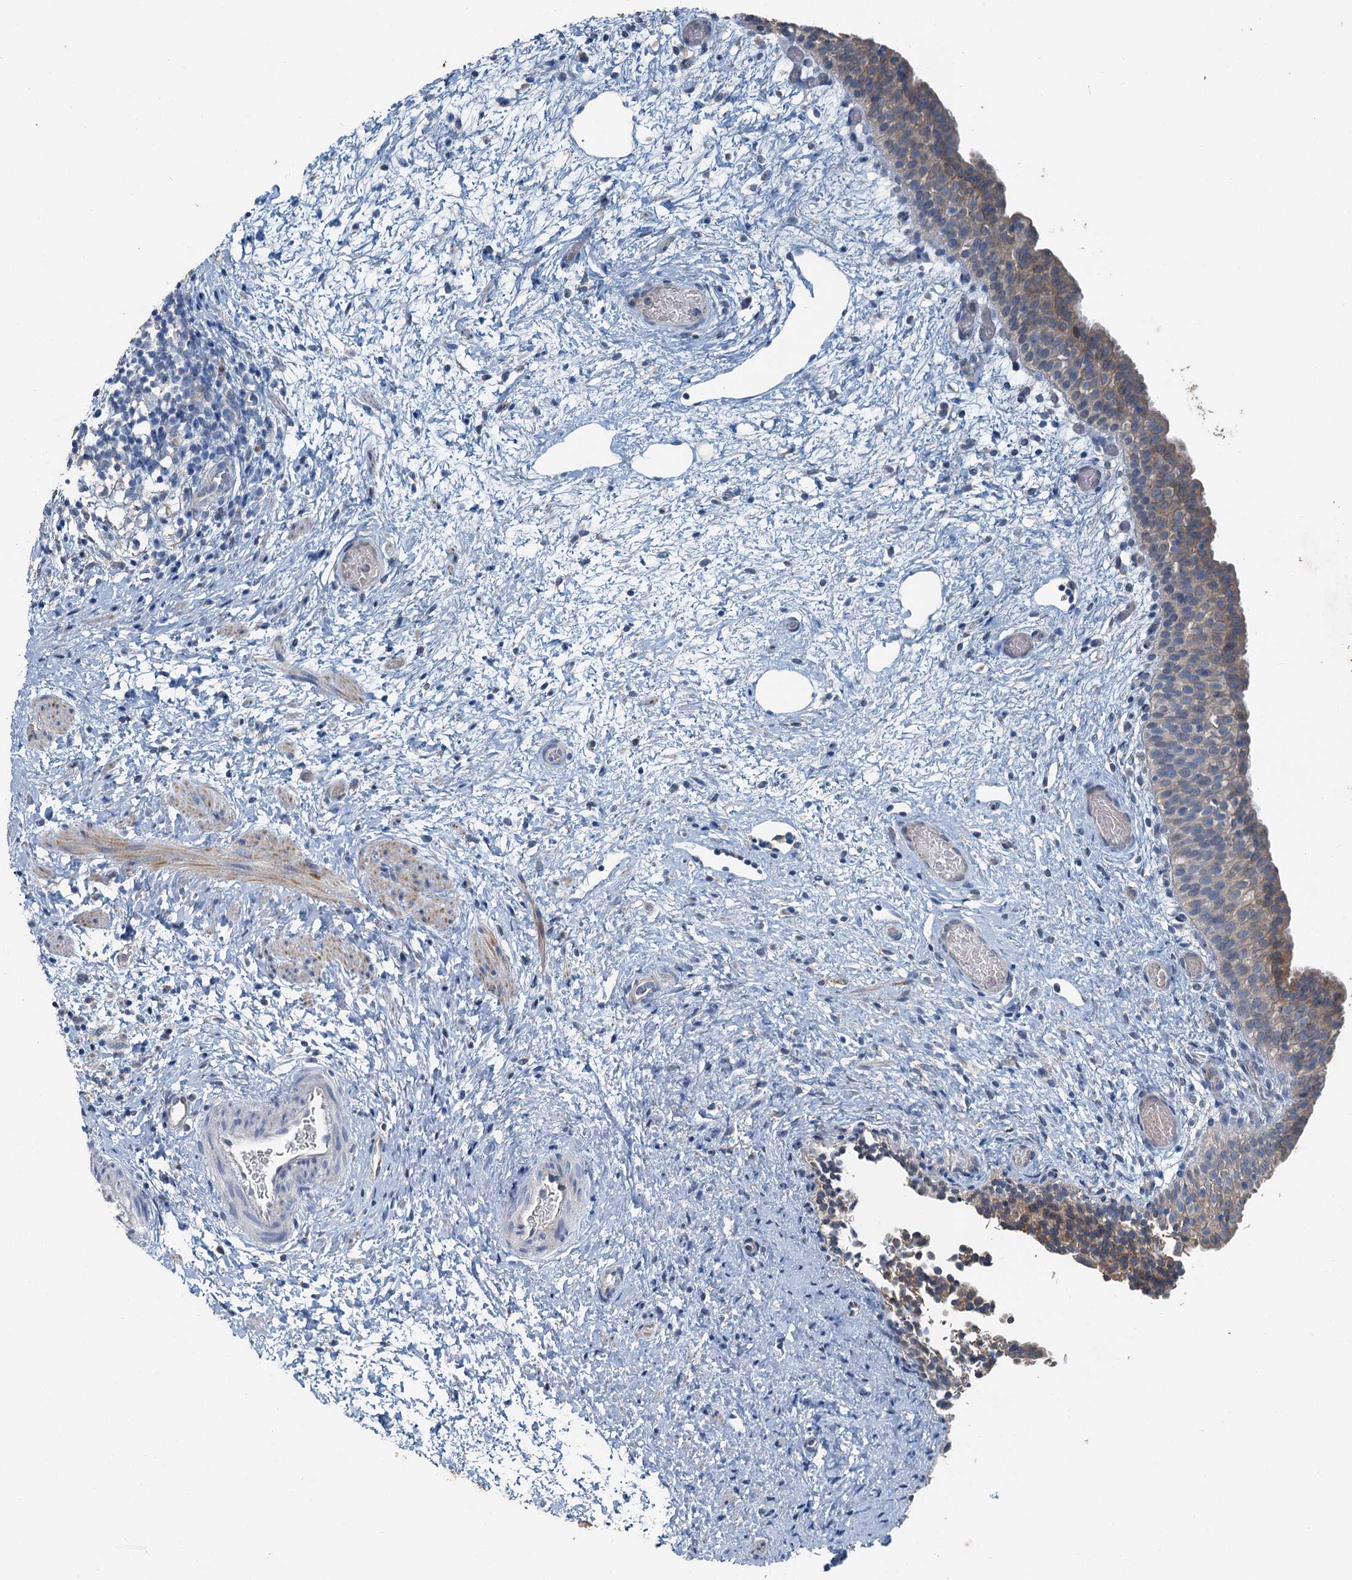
{"staining": {"intensity": "moderate", "quantity": ">75%", "location": "cytoplasmic/membranous"}, "tissue": "urinary bladder", "cell_type": "Urothelial cells", "image_type": "normal", "snomed": [{"axis": "morphology", "description": "Normal tissue, NOS"}, {"axis": "topography", "description": "Urinary bladder"}], "caption": "Immunohistochemistry (IHC) photomicrograph of normal urinary bladder stained for a protein (brown), which shows medium levels of moderate cytoplasmic/membranous positivity in about >75% of urothelial cells.", "gene": "C6orf120", "patient": {"sex": "male", "age": 1}}